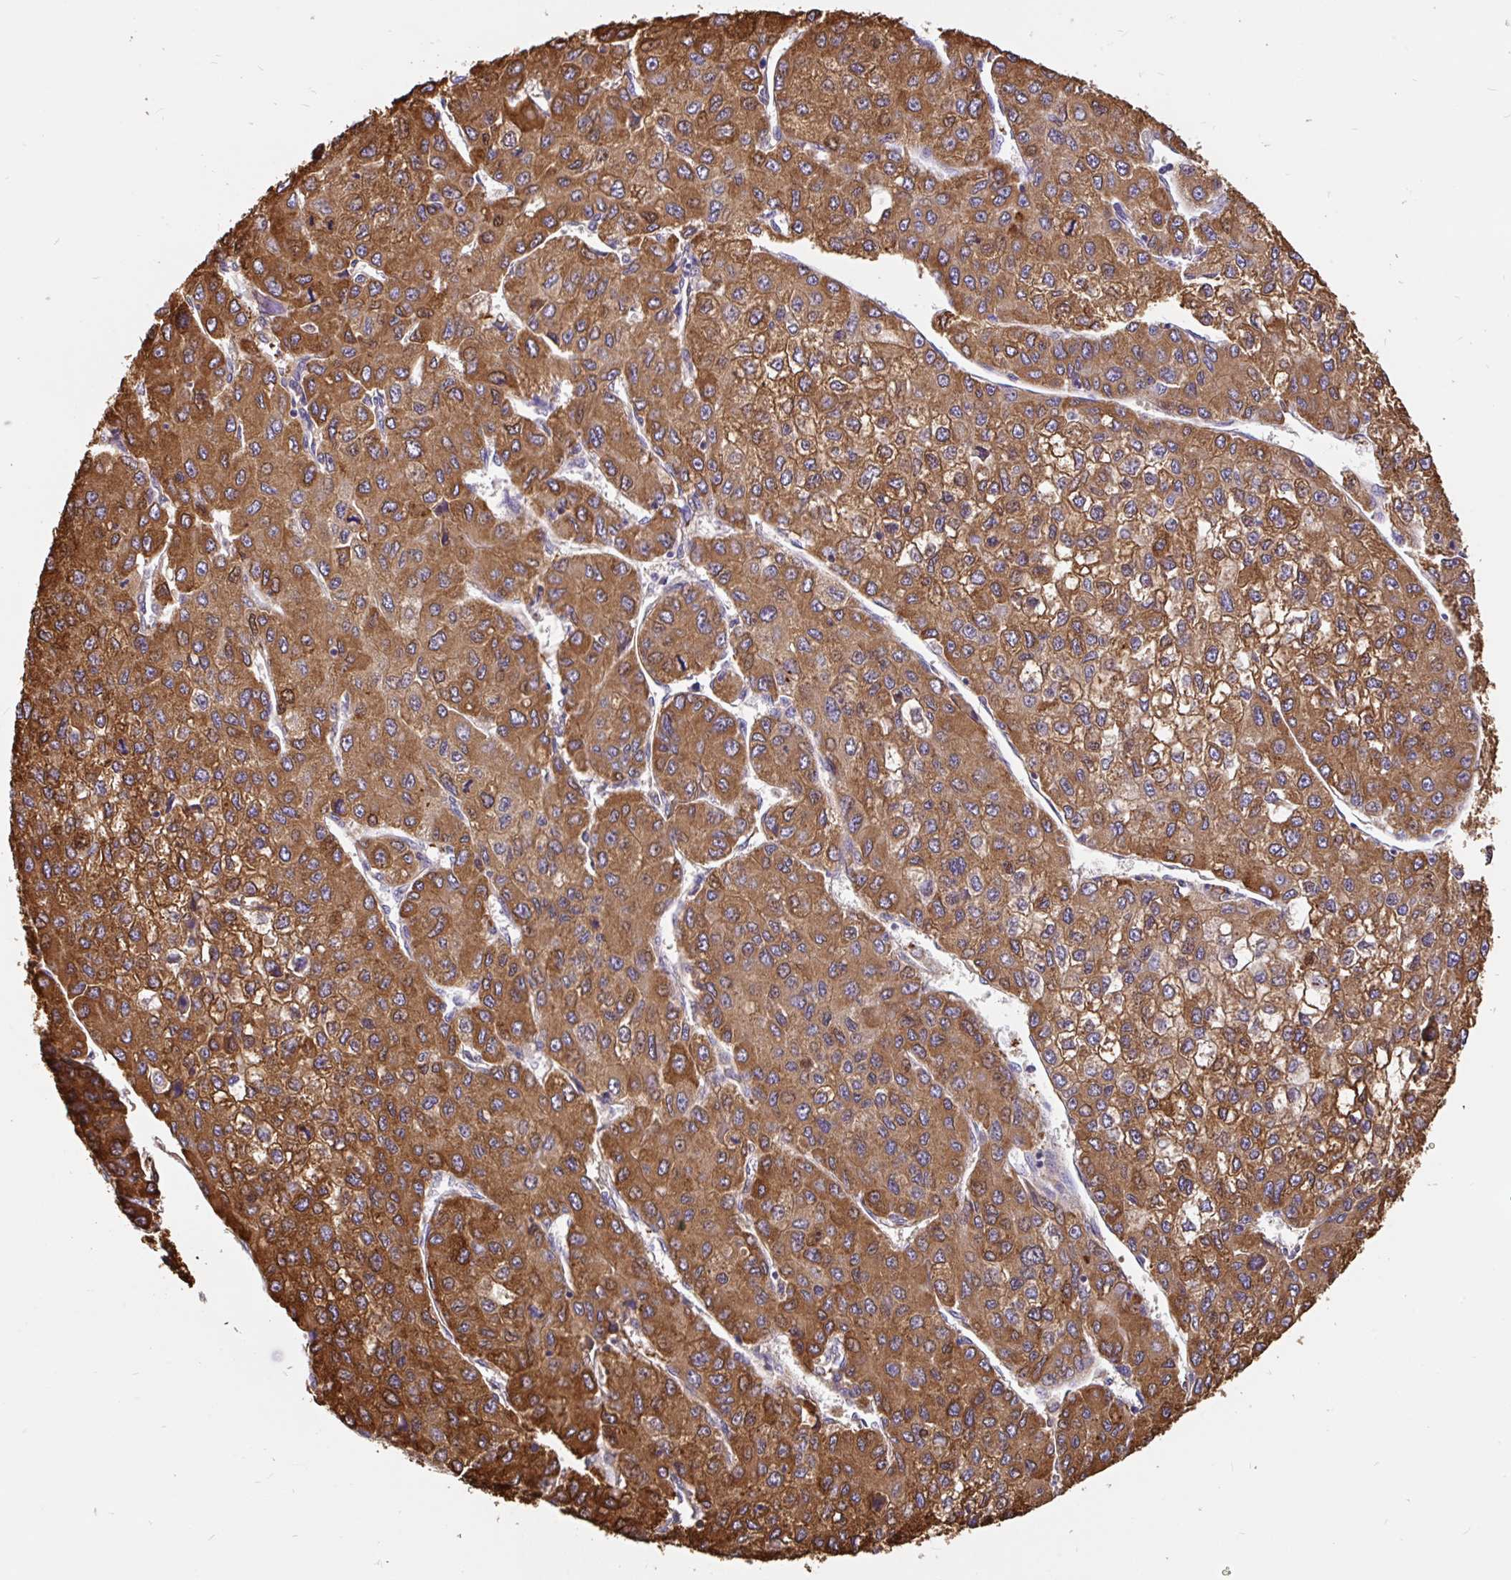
{"staining": {"intensity": "strong", "quantity": ">75%", "location": "cytoplasmic/membranous"}, "tissue": "liver cancer", "cell_type": "Tumor cells", "image_type": "cancer", "snomed": [{"axis": "morphology", "description": "Carcinoma, Hepatocellular, NOS"}, {"axis": "topography", "description": "Liver"}], "caption": "Immunohistochemical staining of human liver cancer demonstrates strong cytoplasmic/membranous protein expression in approximately >75% of tumor cells.", "gene": "EML5", "patient": {"sex": "female", "age": 66}}